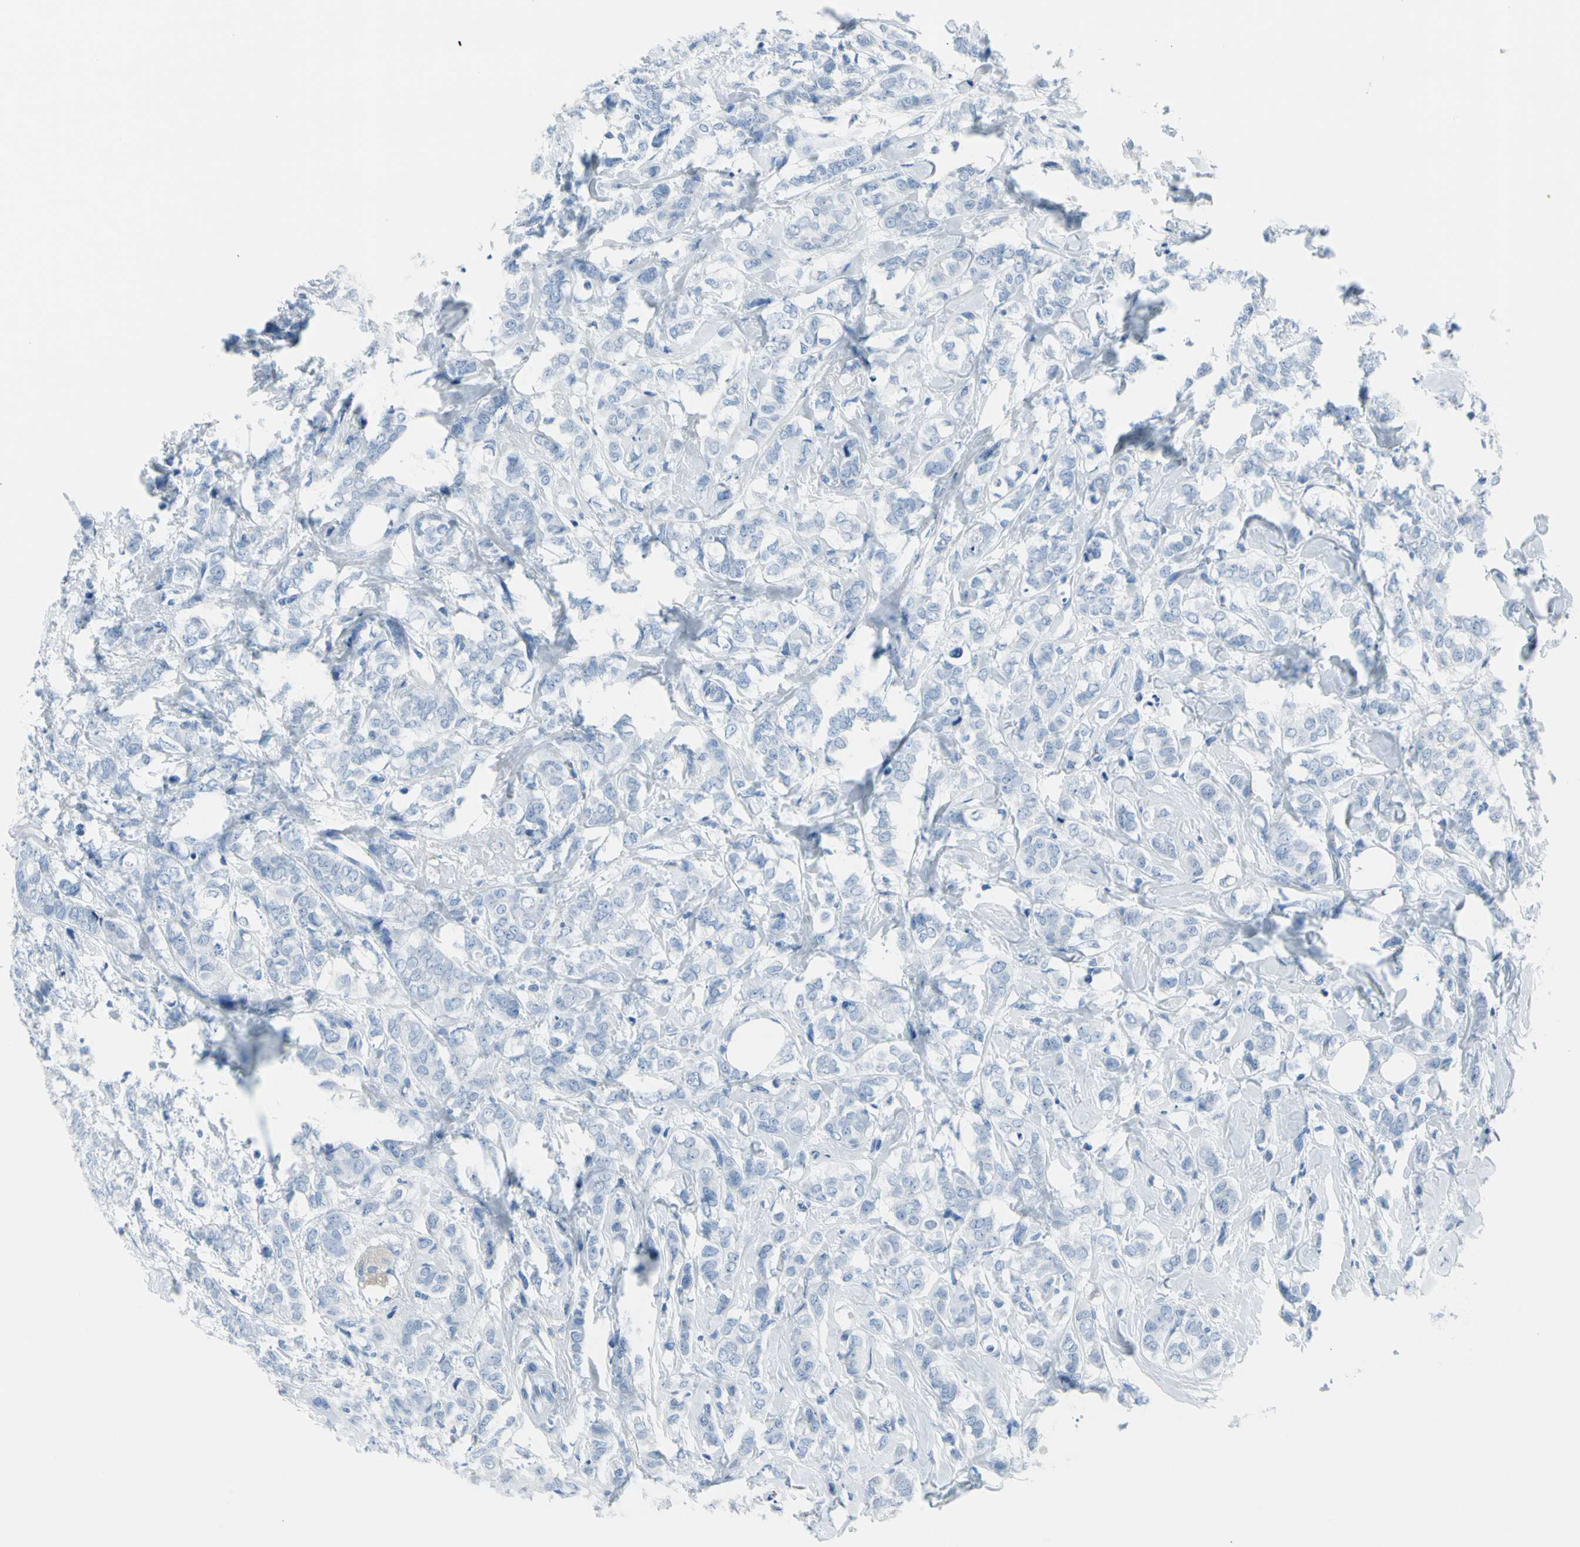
{"staining": {"intensity": "negative", "quantity": "none", "location": "none"}, "tissue": "breast cancer", "cell_type": "Tumor cells", "image_type": "cancer", "snomed": [{"axis": "morphology", "description": "Lobular carcinoma"}, {"axis": "topography", "description": "Breast"}], "caption": "Lobular carcinoma (breast) was stained to show a protein in brown. There is no significant staining in tumor cells.", "gene": "TPO", "patient": {"sex": "female", "age": 60}}